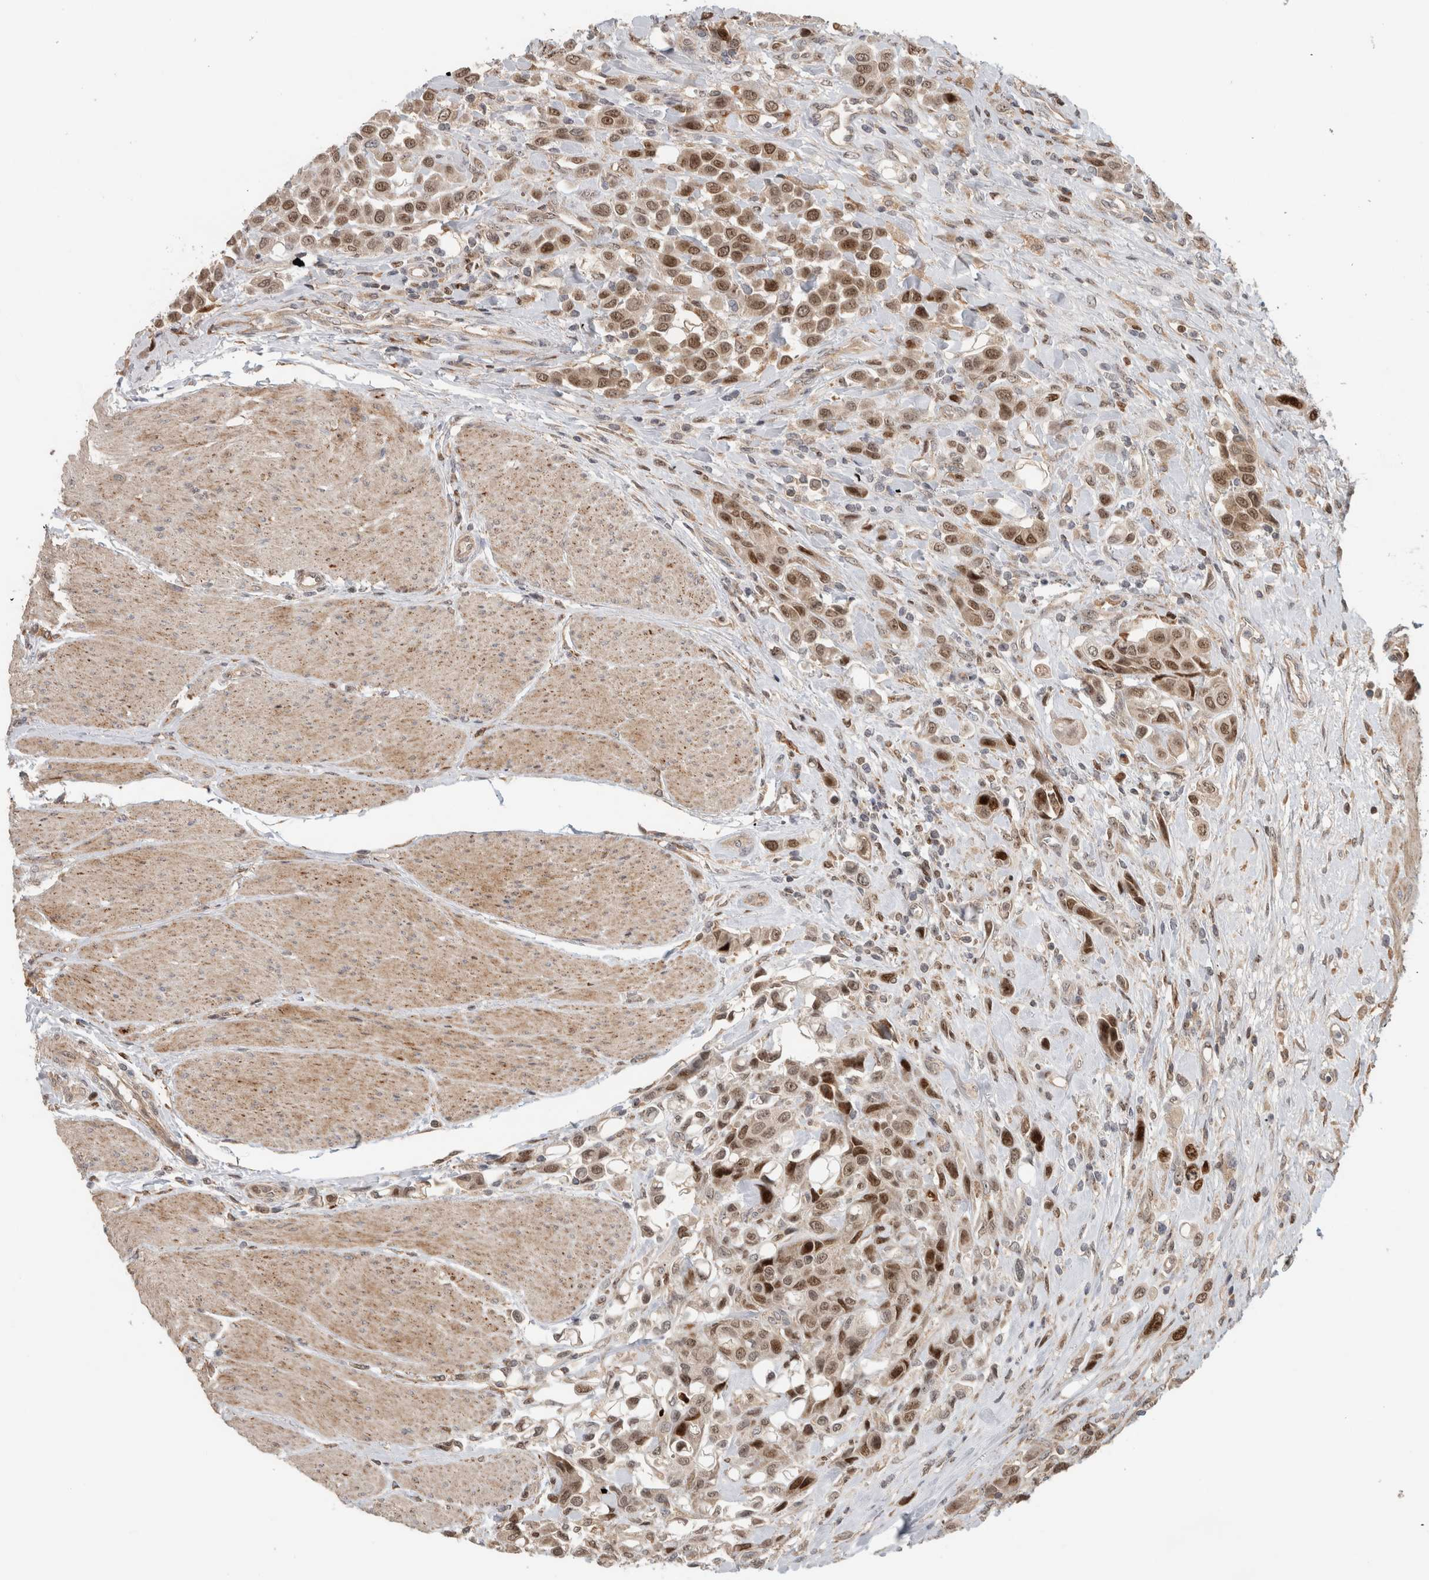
{"staining": {"intensity": "moderate", "quantity": ">75%", "location": "cytoplasmic/membranous,nuclear"}, "tissue": "urothelial cancer", "cell_type": "Tumor cells", "image_type": "cancer", "snomed": [{"axis": "morphology", "description": "Urothelial carcinoma, High grade"}, {"axis": "topography", "description": "Urinary bladder"}], "caption": "Immunohistochemical staining of high-grade urothelial carcinoma reveals medium levels of moderate cytoplasmic/membranous and nuclear protein positivity in approximately >75% of tumor cells.", "gene": "INSRR", "patient": {"sex": "male", "age": 50}}